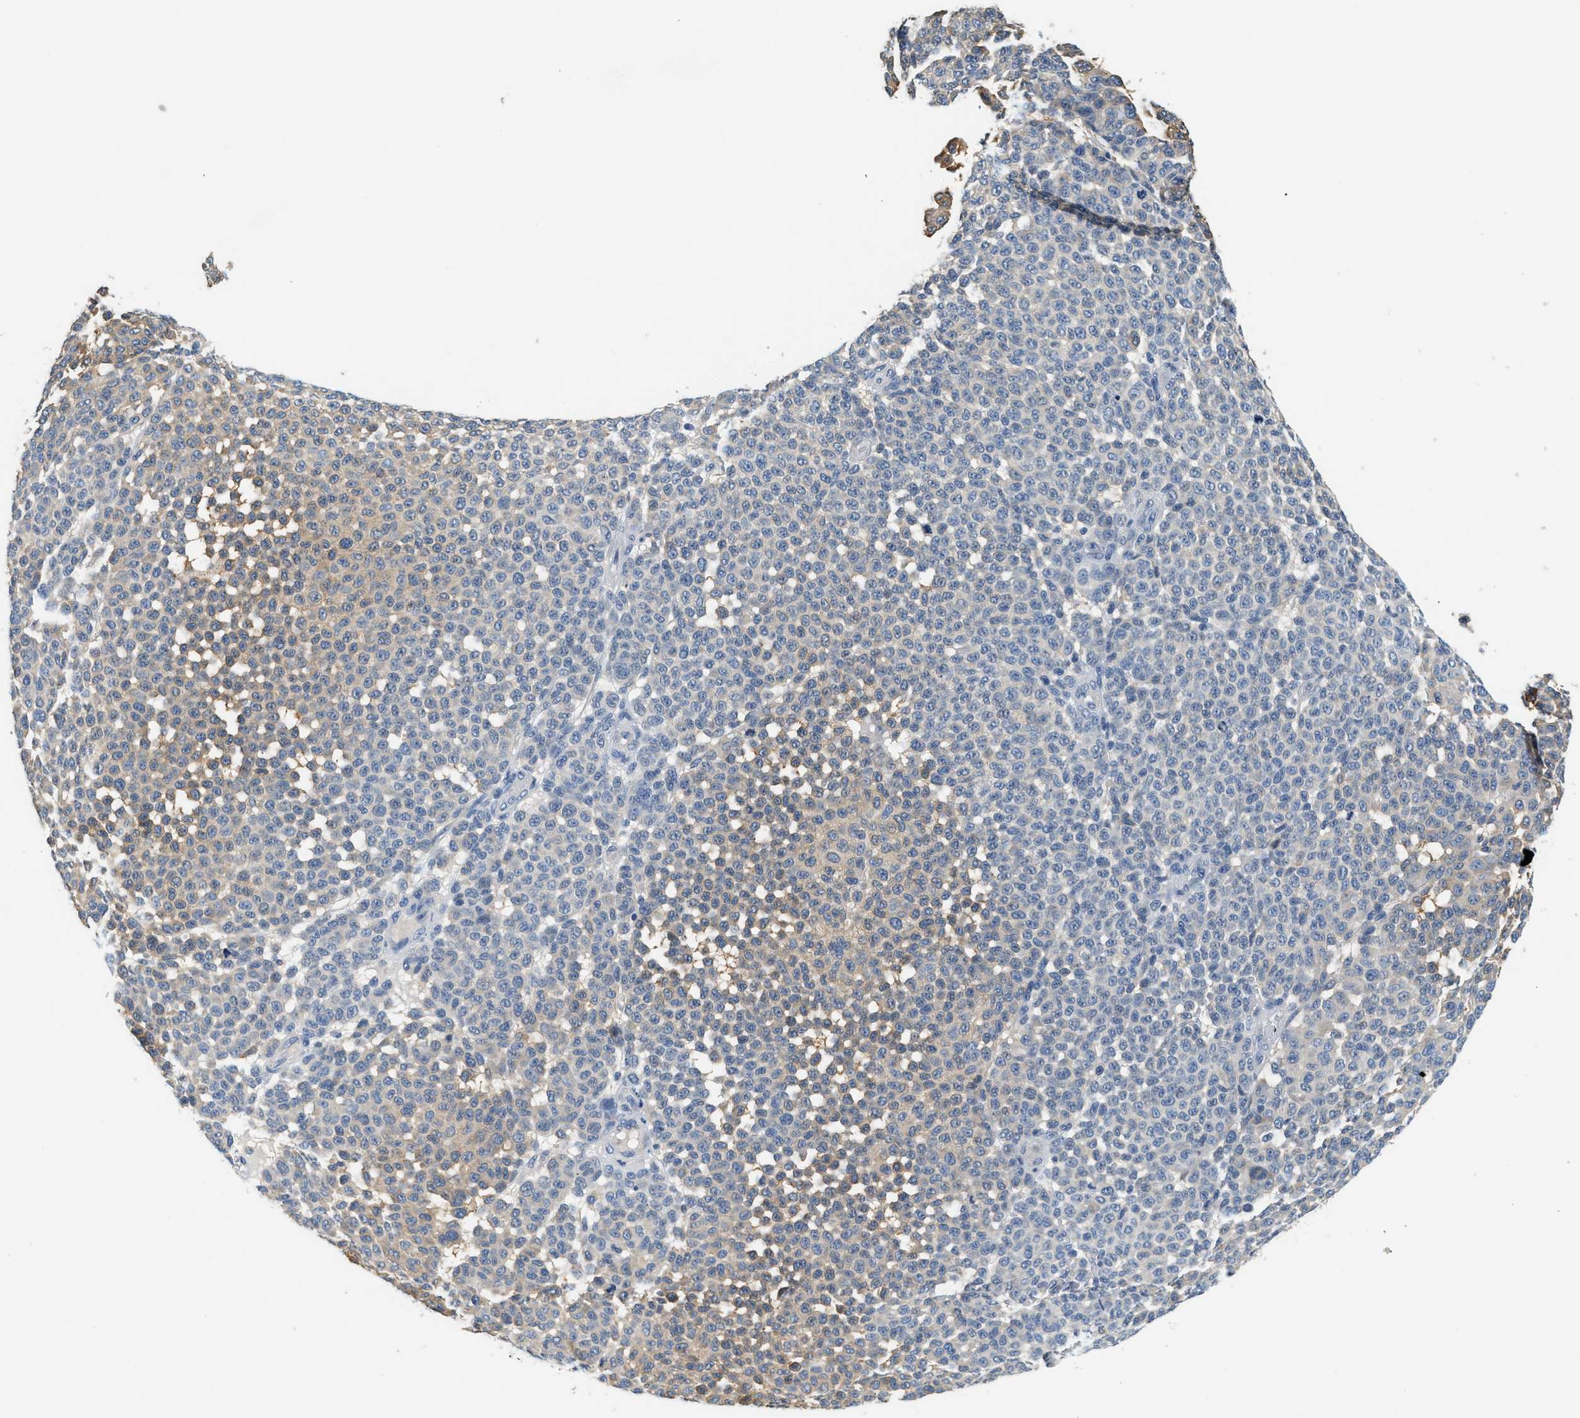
{"staining": {"intensity": "weak", "quantity": "<25%", "location": "cytoplasmic/membranous"}, "tissue": "melanoma", "cell_type": "Tumor cells", "image_type": "cancer", "snomed": [{"axis": "morphology", "description": "Malignant melanoma, NOS"}, {"axis": "topography", "description": "Skin"}], "caption": "Tumor cells are negative for brown protein staining in malignant melanoma. The staining is performed using DAB (3,3'-diaminobenzidine) brown chromogen with nuclei counter-stained in using hematoxylin.", "gene": "SLC35E1", "patient": {"sex": "male", "age": 59}}